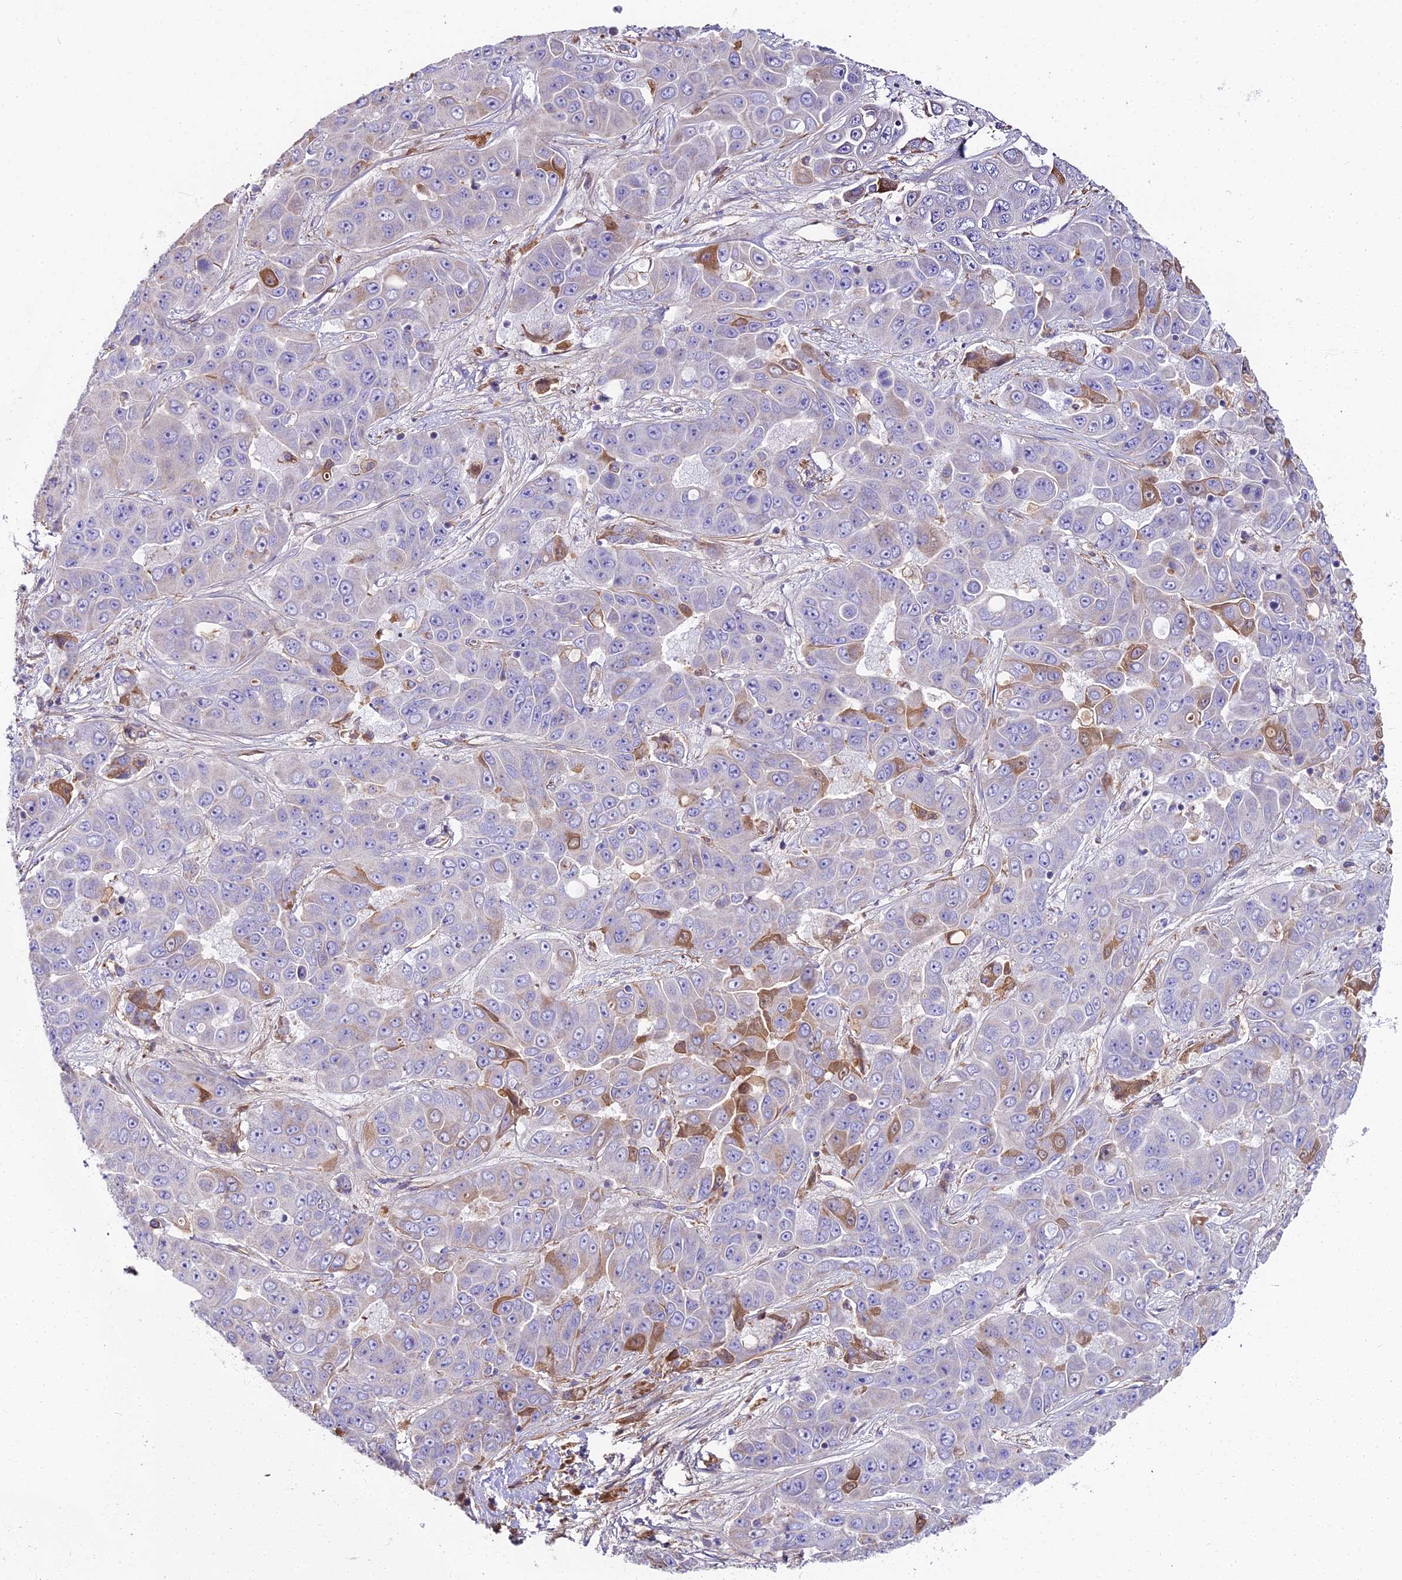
{"staining": {"intensity": "moderate", "quantity": "<25%", "location": "cytoplasmic/membranous"}, "tissue": "liver cancer", "cell_type": "Tumor cells", "image_type": "cancer", "snomed": [{"axis": "morphology", "description": "Cholangiocarcinoma"}, {"axis": "topography", "description": "Liver"}], "caption": "The immunohistochemical stain highlights moderate cytoplasmic/membranous positivity in tumor cells of liver cancer tissue.", "gene": "BEX4", "patient": {"sex": "female", "age": 52}}